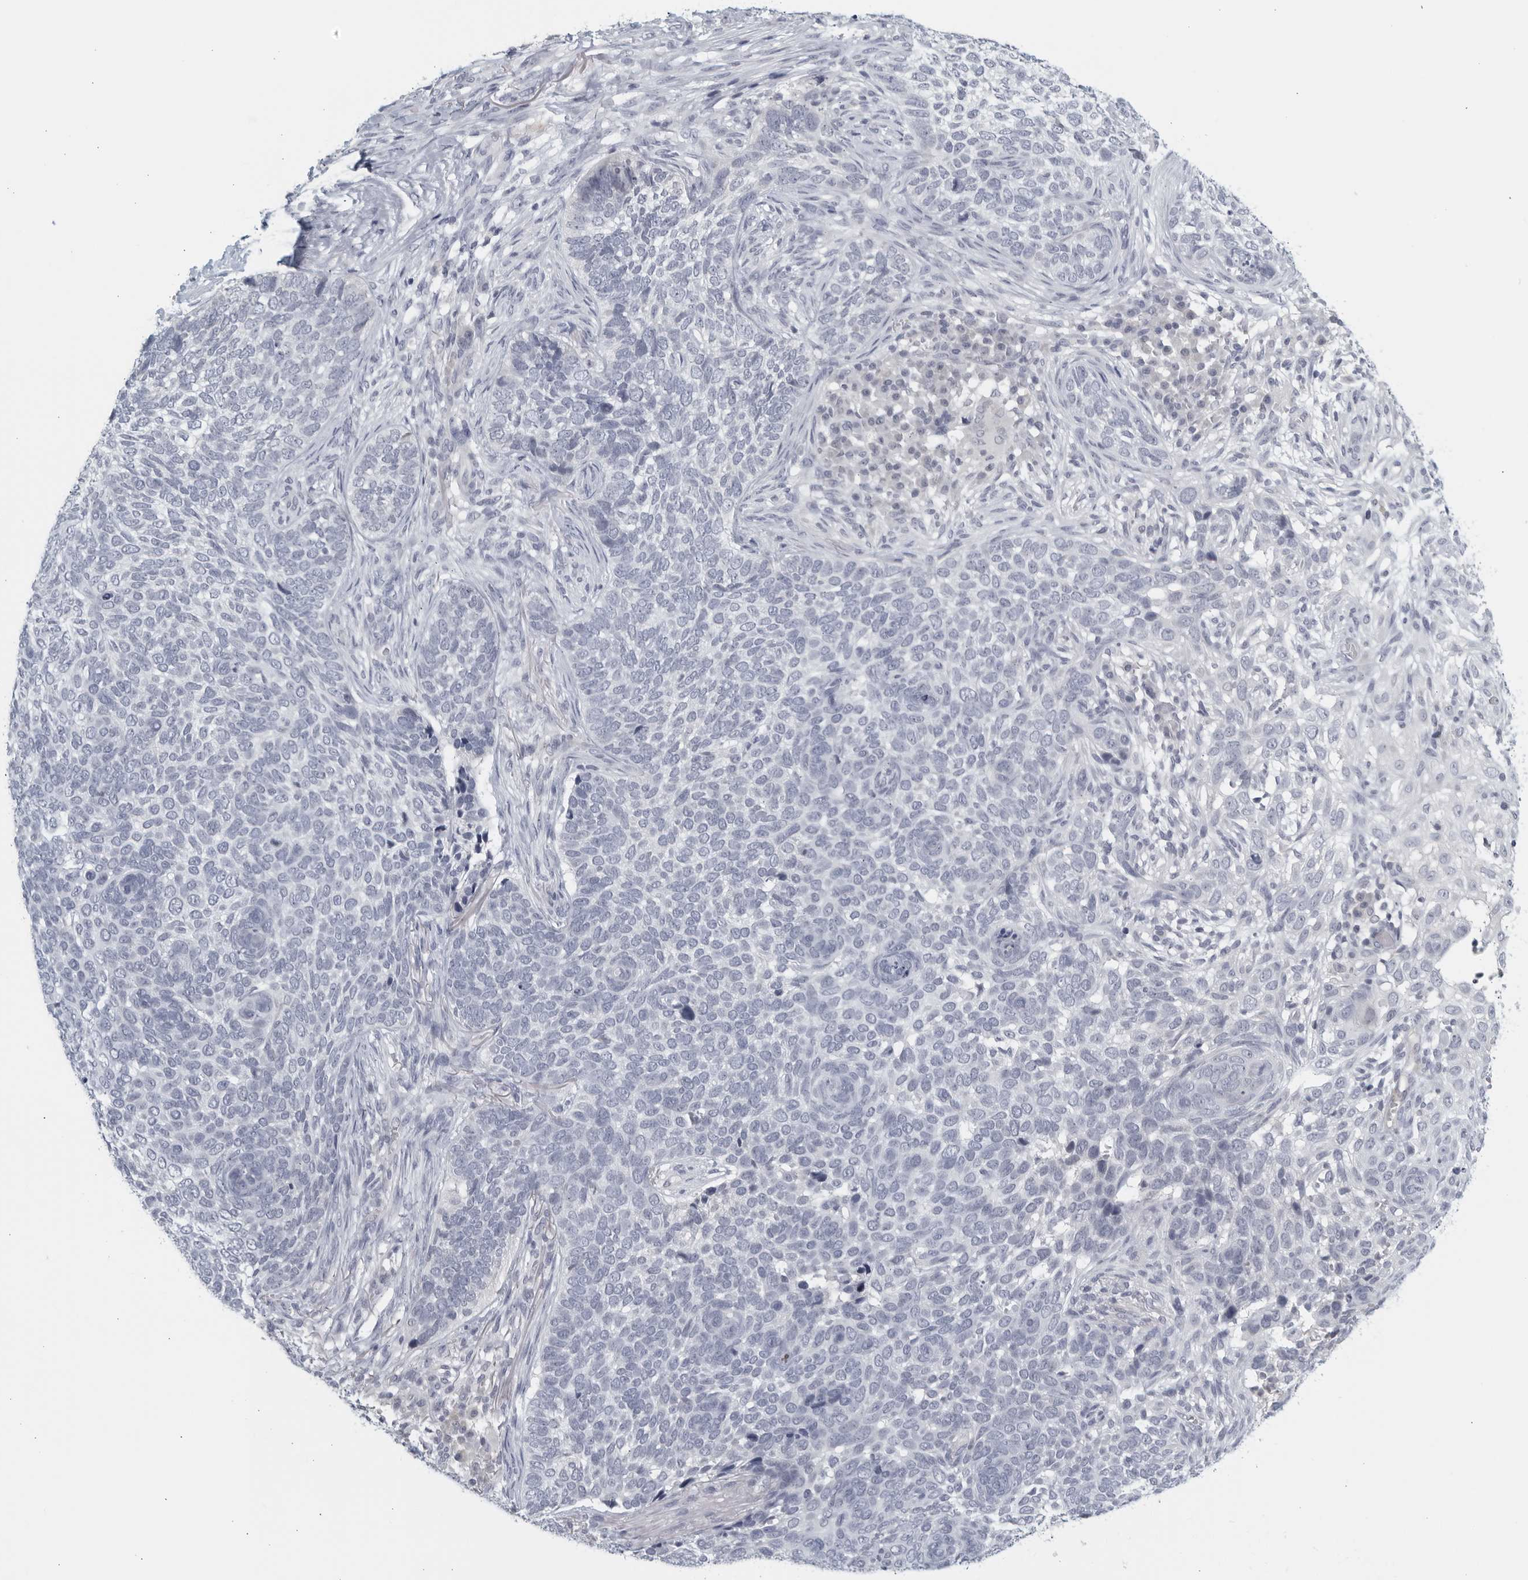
{"staining": {"intensity": "negative", "quantity": "none", "location": "none"}, "tissue": "skin cancer", "cell_type": "Tumor cells", "image_type": "cancer", "snomed": [{"axis": "morphology", "description": "Basal cell carcinoma"}, {"axis": "topography", "description": "Skin"}], "caption": "Skin cancer was stained to show a protein in brown. There is no significant expression in tumor cells.", "gene": "MATN1", "patient": {"sex": "female", "age": 64}}